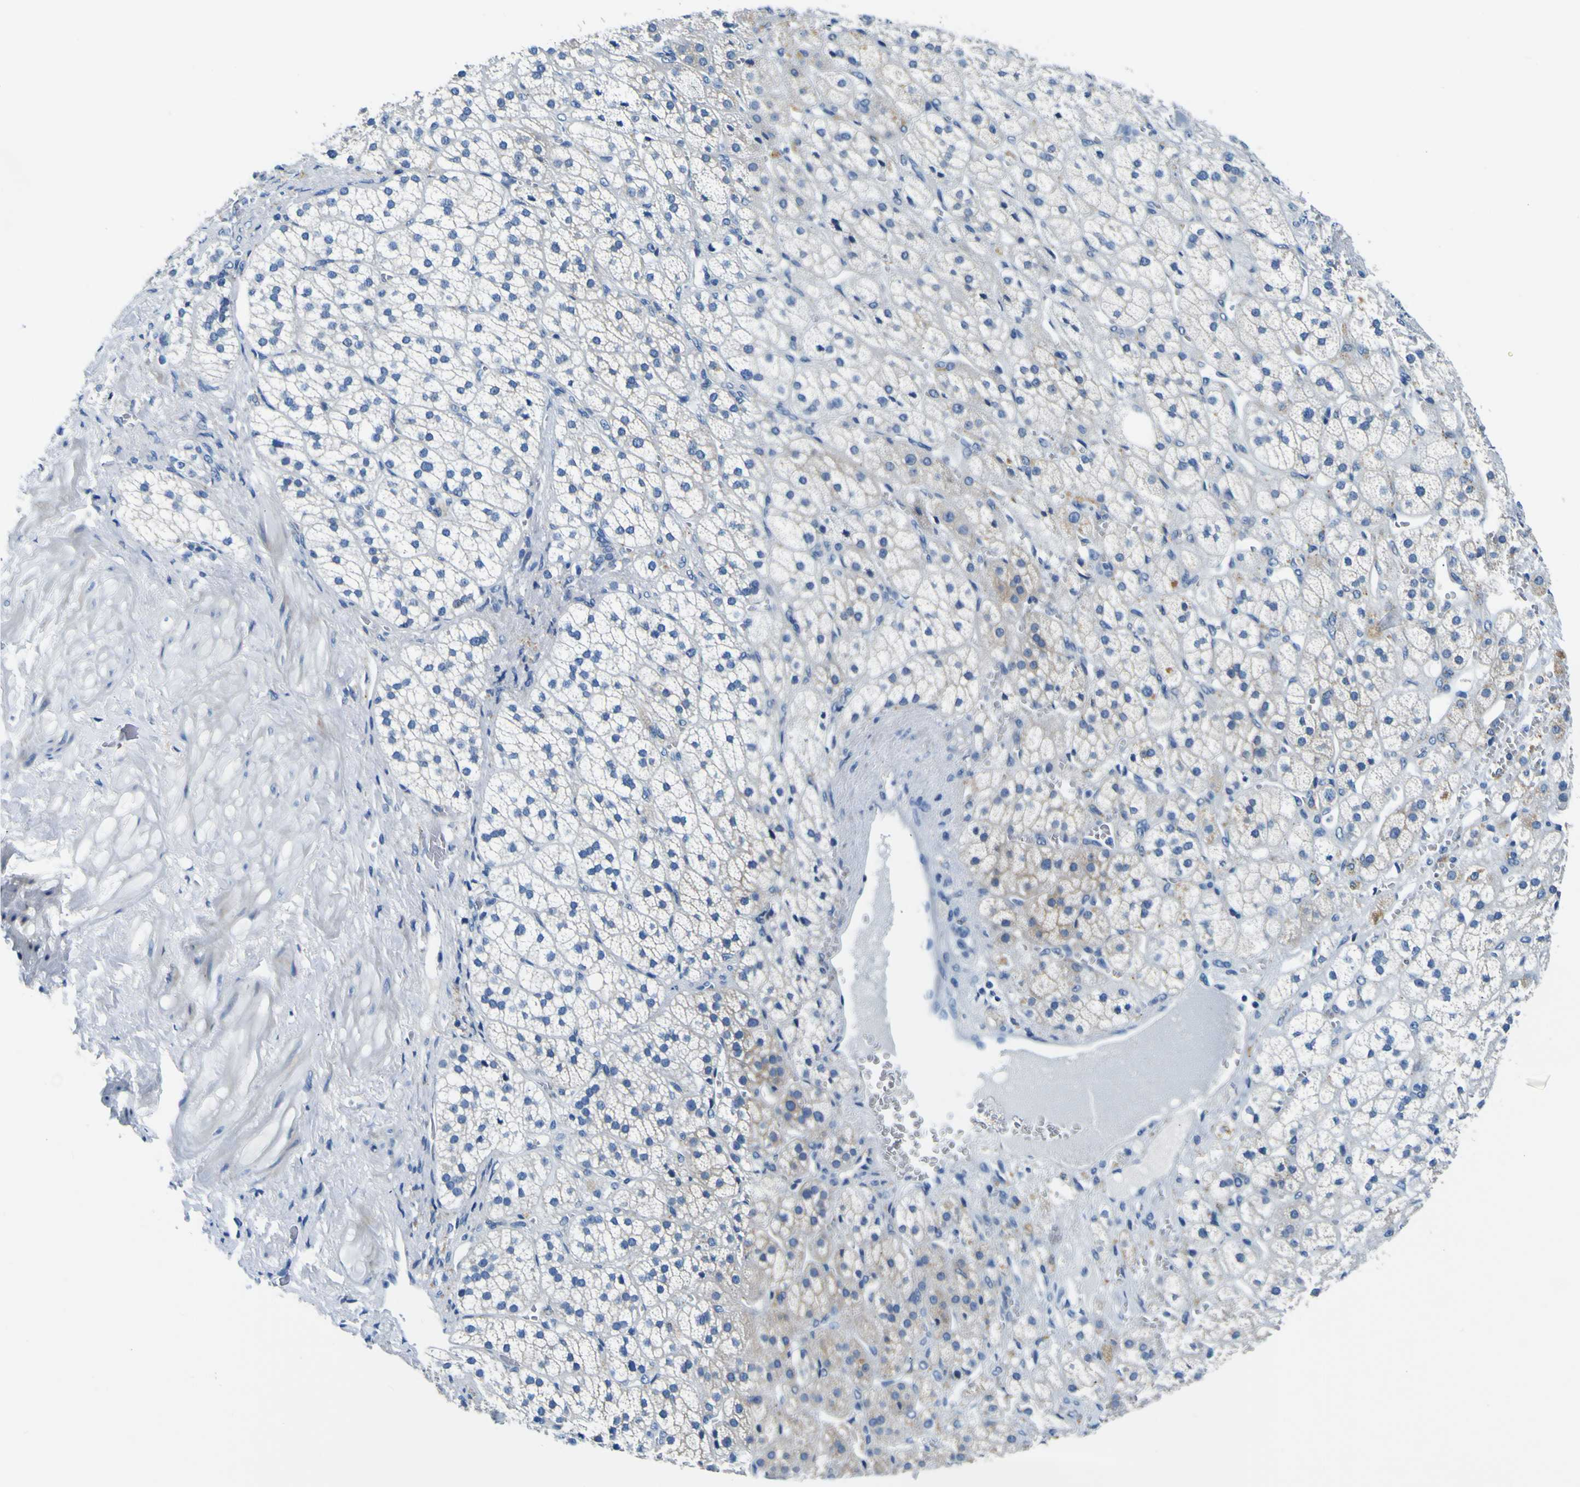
{"staining": {"intensity": "weak", "quantity": "<25%", "location": "cytoplasmic/membranous"}, "tissue": "adrenal gland", "cell_type": "Glandular cells", "image_type": "normal", "snomed": [{"axis": "morphology", "description": "Normal tissue, NOS"}, {"axis": "topography", "description": "Adrenal gland"}], "caption": "Immunohistochemistry (IHC) of benign adrenal gland displays no positivity in glandular cells.", "gene": "ADGRA2", "patient": {"sex": "male", "age": 56}}